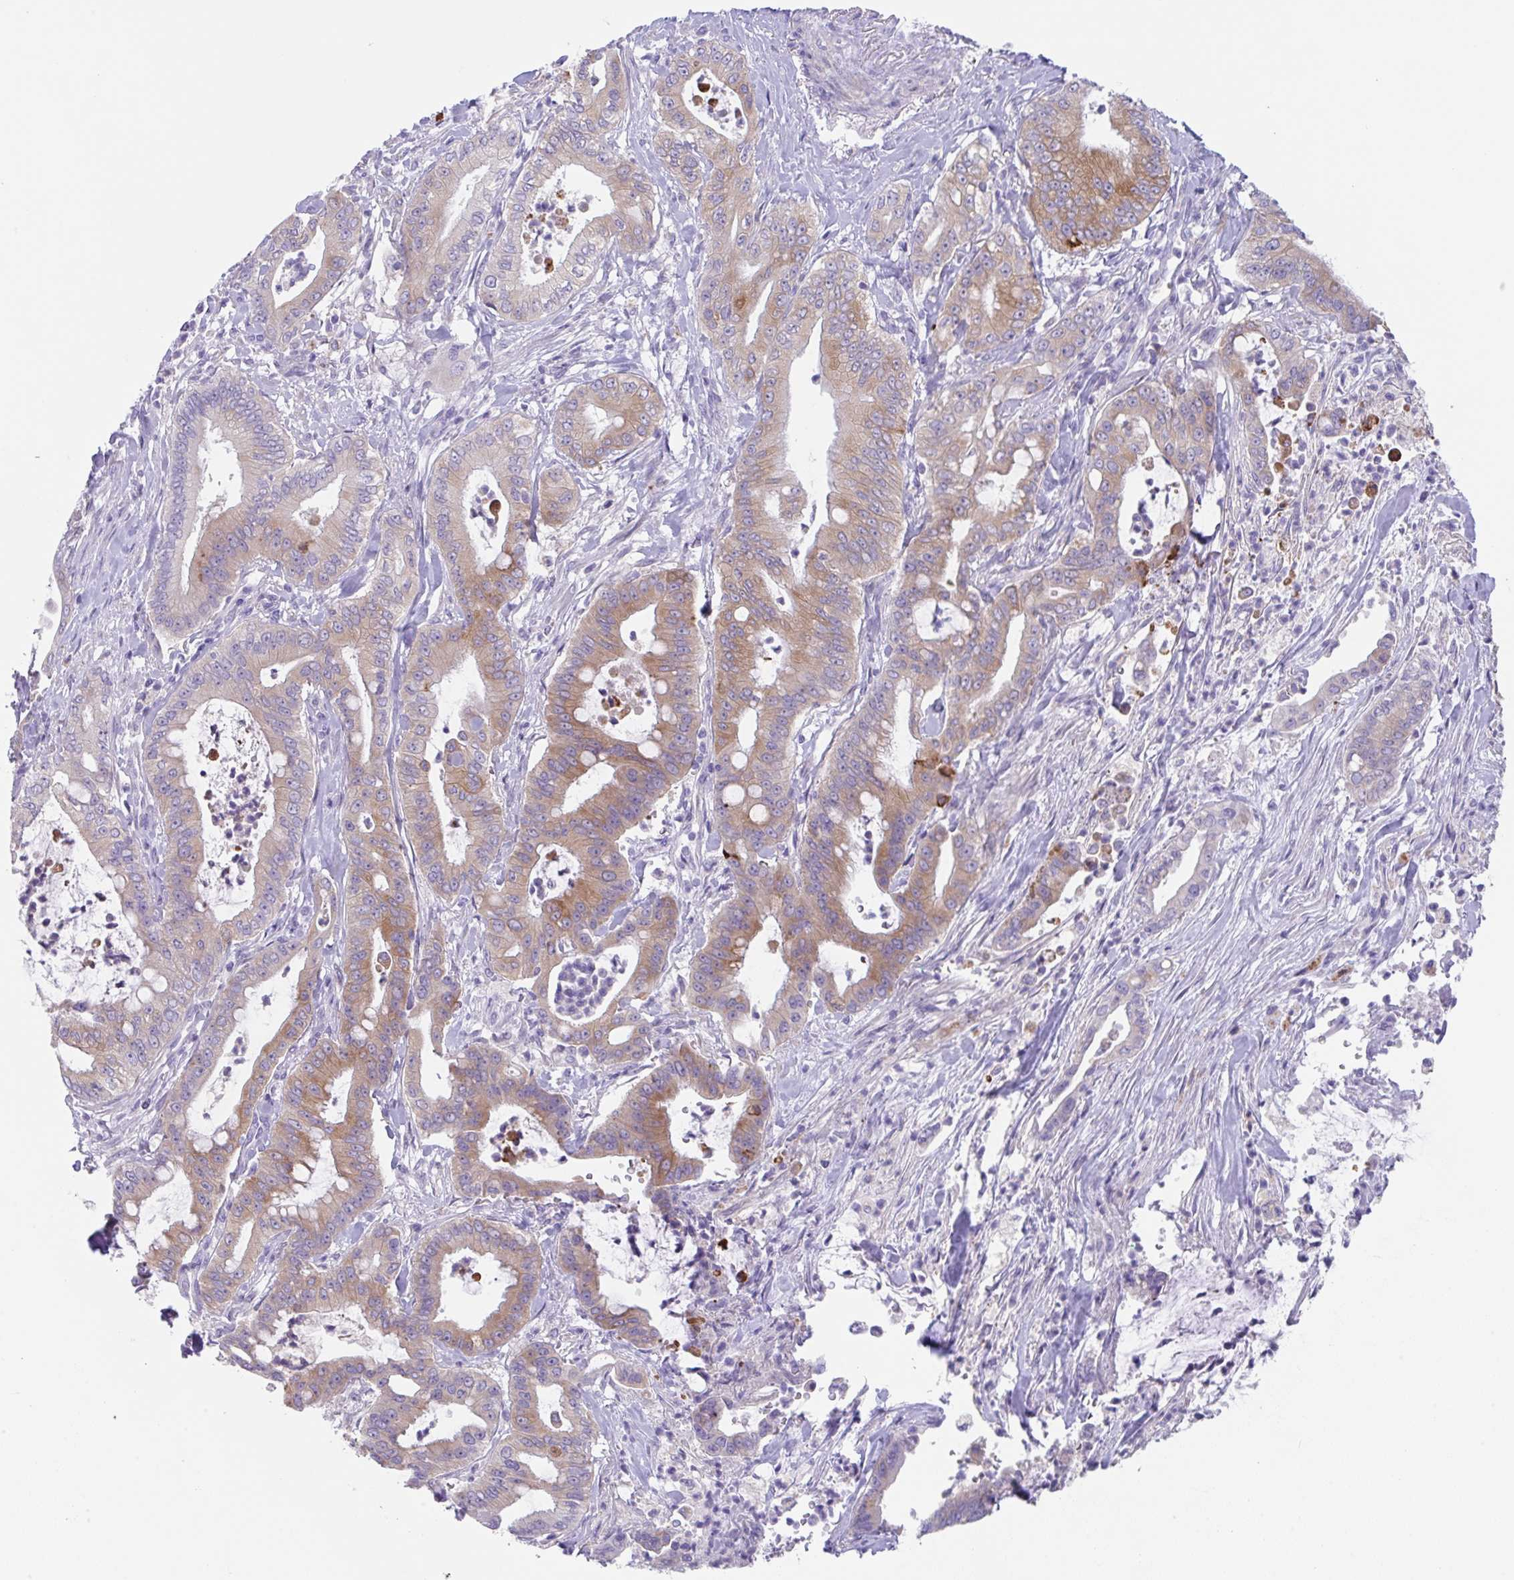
{"staining": {"intensity": "moderate", "quantity": "25%-75%", "location": "cytoplasmic/membranous"}, "tissue": "pancreatic cancer", "cell_type": "Tumor cells", "image_type": "cancer", "snomed": [{"axis": "morphology", "description": "Adenocarcinoma, NOS"}, {"axis": "topography", "description": "Pancreas"}], "caption": "A micrograph of human adenocarcinoma (pancreatic) stained for a protein displays moderate cytoplasmic/membranous brown staining in tumor cells.", "gene": "TRAF4", "patient": {"sex": "male", "age": 71}}